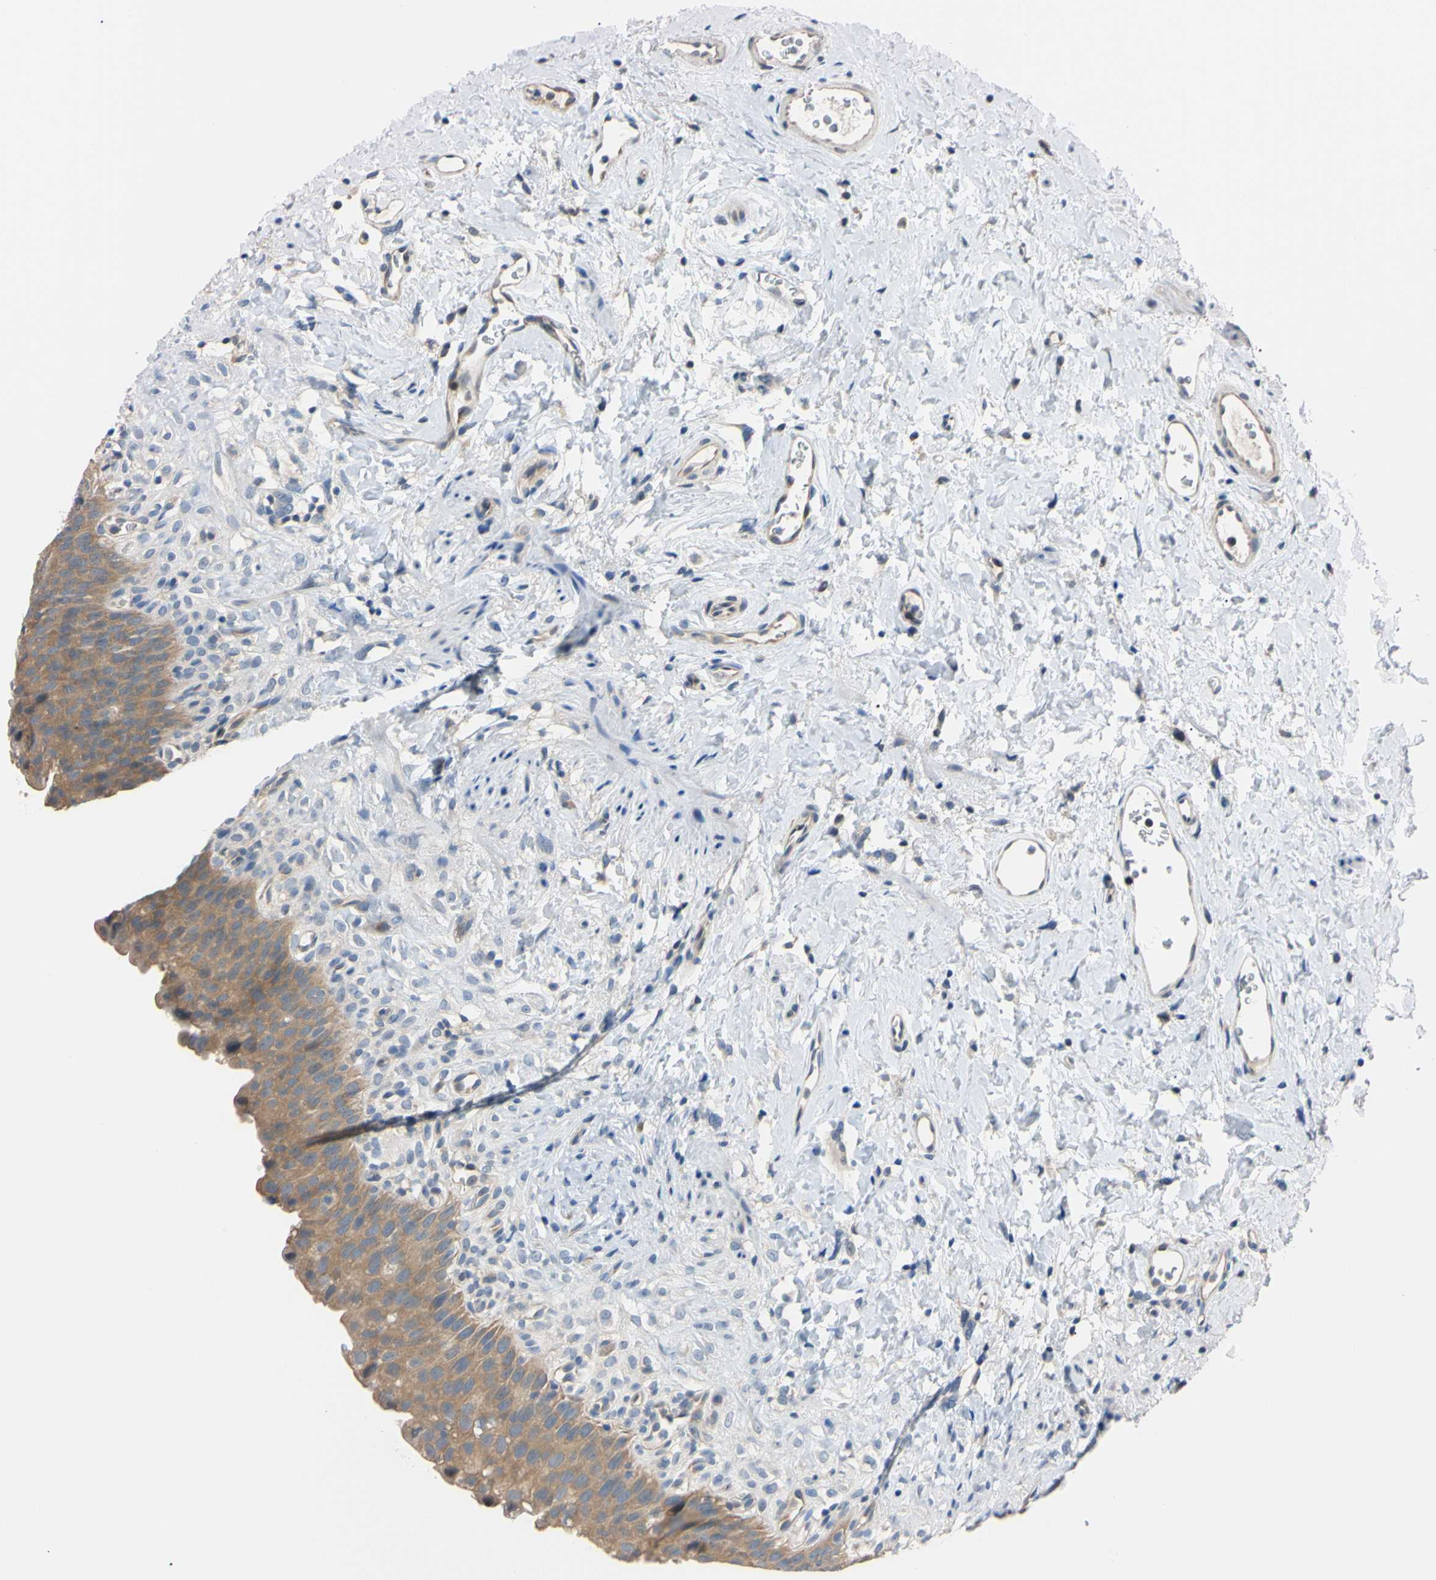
{"staining": {"intensity": "moderate", "quantity": "25%-75%", "location": "cytoplasmic/membranous"}, "tissue": "urinary bladder", "cell_type": "Urothelial cells", "image_type": "normal", "snomed": [{"axis": "morphology", "description": "Normal tissue, NOS"}, {"axis": "topography", "description": "Urinary bladder"}], "caption": "Human urinary bladder stained with a brown dye shows moderate cytoplasmic/membranous positive staining in approximately 25%-75% of urothelial cells.", "gene": "RARS1", "patient": {"sex": "female", "age": 79}}